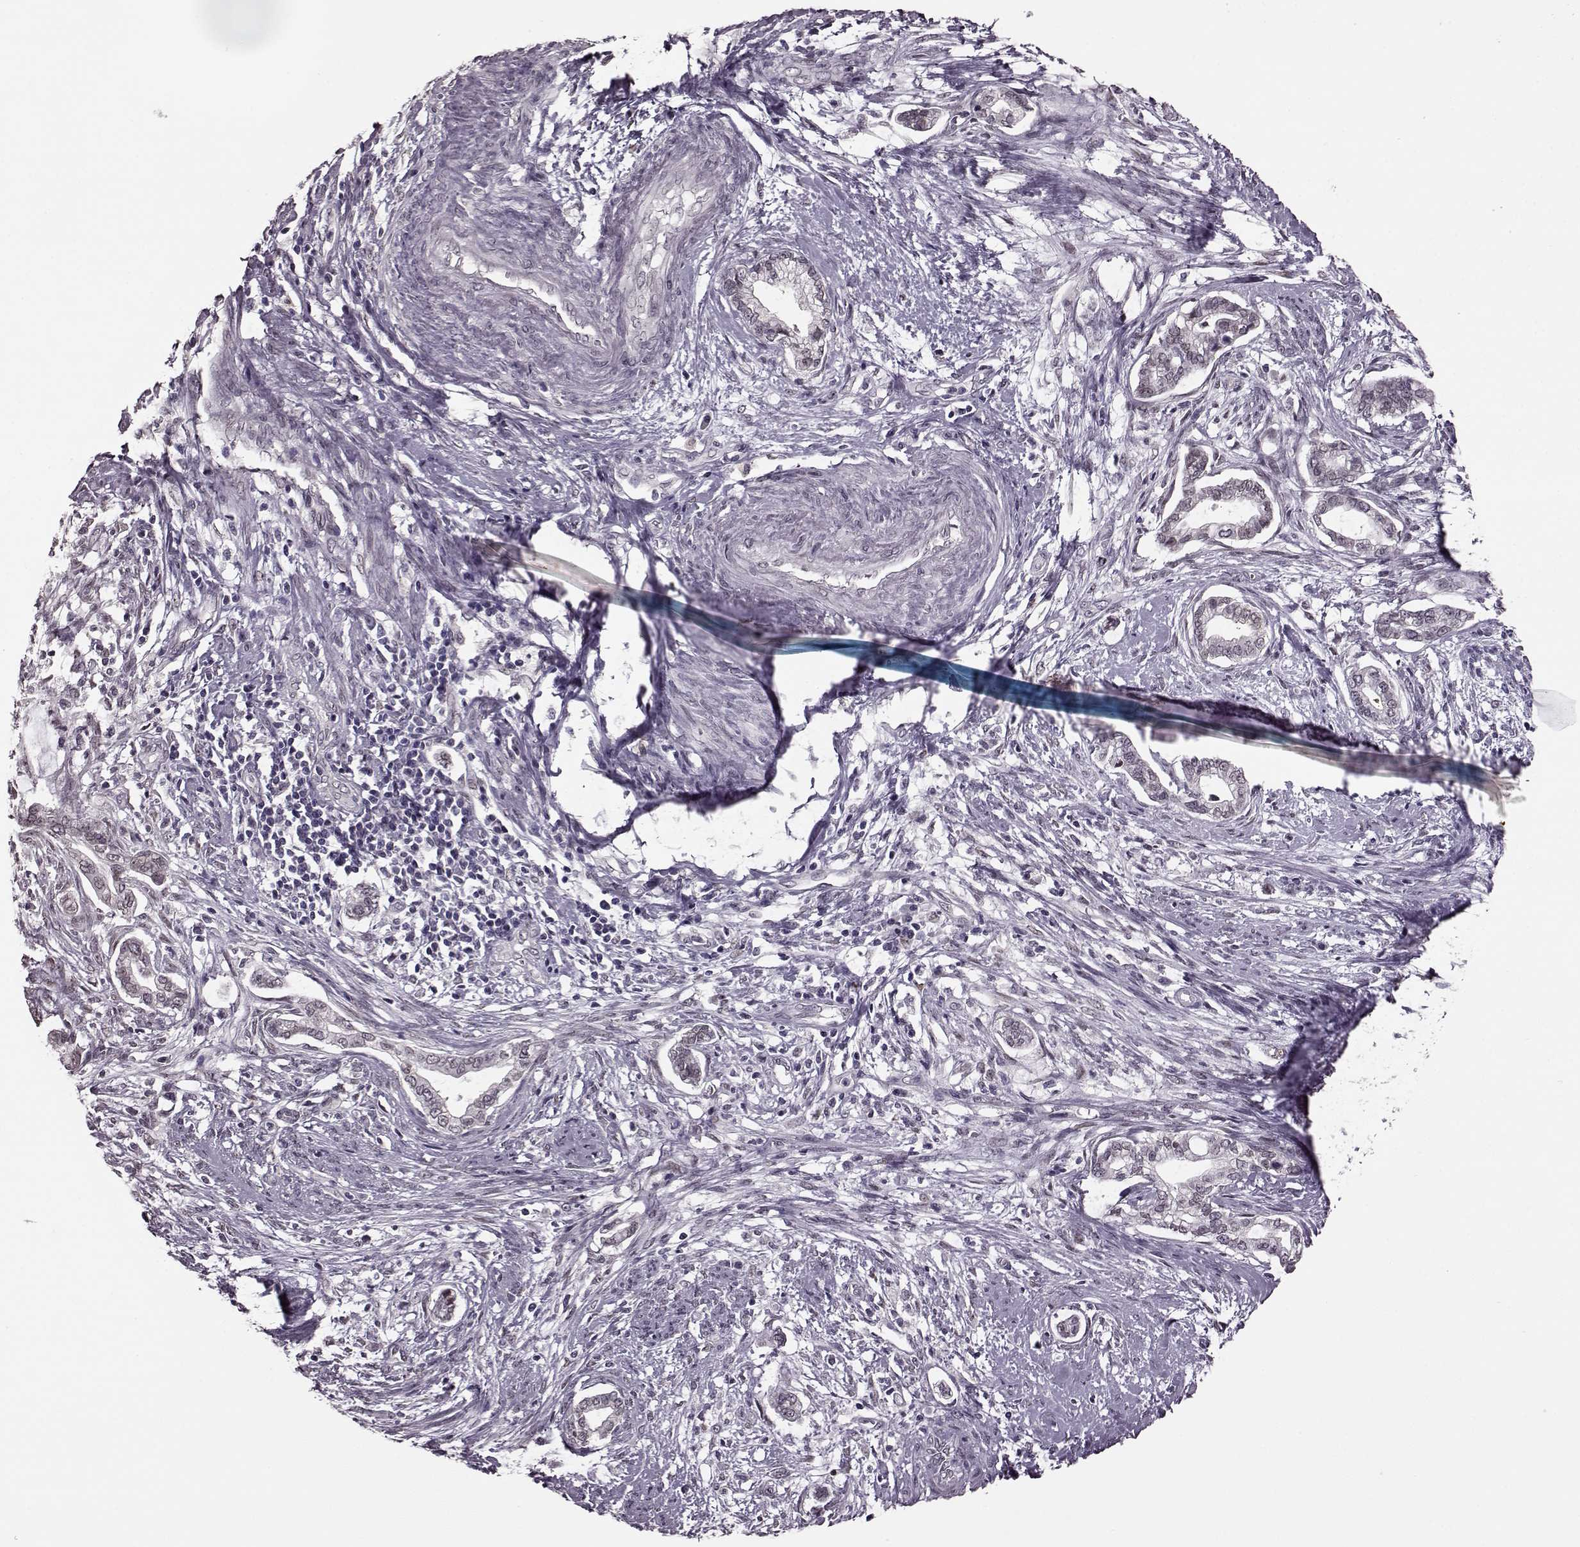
{"staining": {"intensity": "negative", "quantity": "none", "location": "none"}, "tissue": "cervical cancer", "cell_type": "Tumor cells", "image_type": "cancer", "snomed": [{"axis": "morphology", "description": "Adenocarcinoma, NOS"}, {"axis": "topography", "description": "Cervix"}], "caption": "Tumor cells show no significant protein positivity in cervical cancer (adenocarcinoma). (Stains: DAB (3,3'-diaminobenzidine) immunohistochemistry (IHC) with hematoxylin counter stain, Microscopy: brightfield microscopy at high magnification).", "gene": "STX1B", "patient": {"sex": "female", "age": 62}}